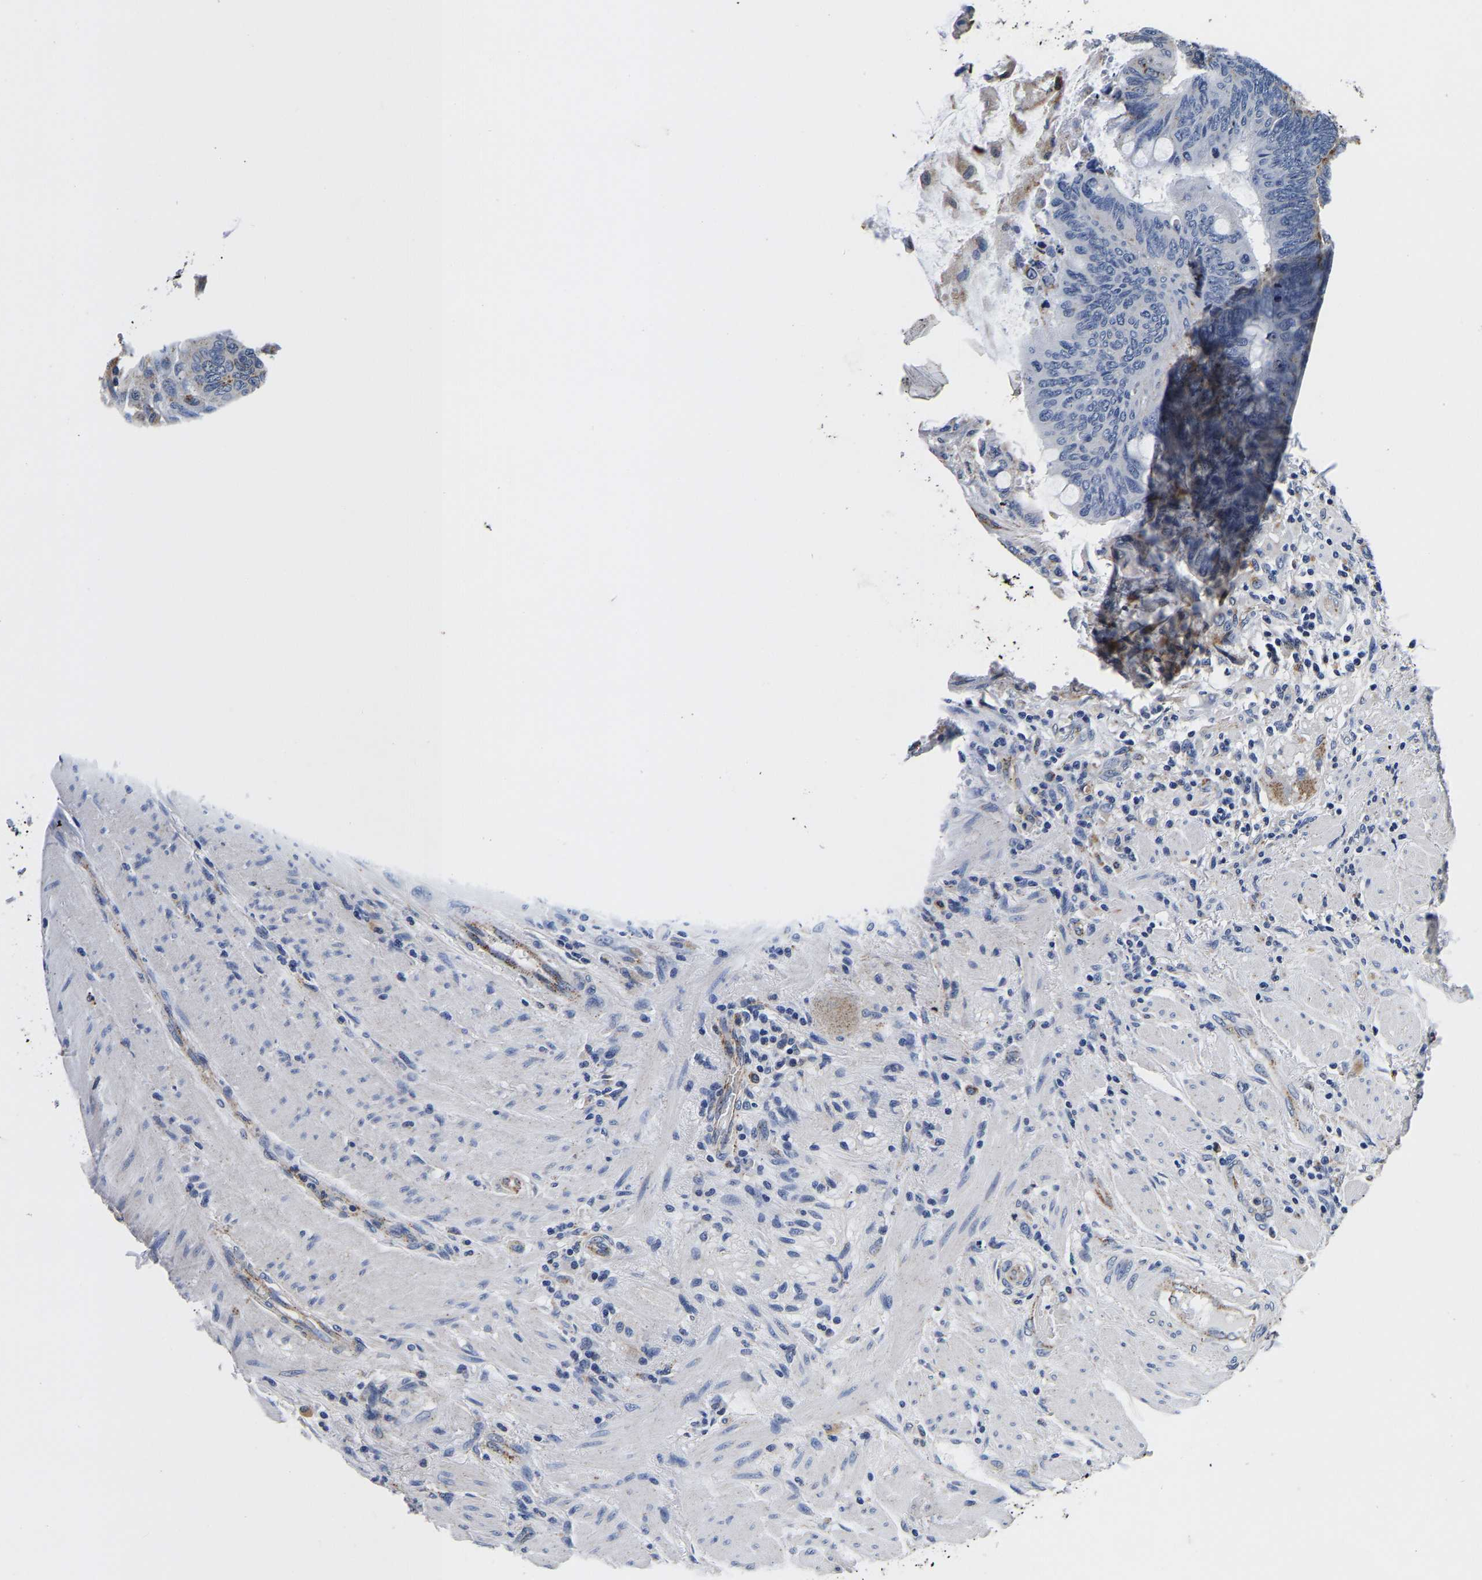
{"staining": {"intensity": "negative", "quantity": "none", "location": "none"}, "tissue": "colorectal cancer", "cell_type": "Tumor cells", "image_type": "cancer", "snomed": [{"axis": "morphology", "description": "Normal tissue, NOS"}, {"axis": "morphology", "description": "Adenocarcinoma, NOS"}, {"axis": "topography", "description": "Rectum"}, {"axis": "topography", "description": "Peripheral nerve tissue"}], "caption": "DAB immunohistochemical staining of human colorectal cancer (adenocarcinoma) exhibits no significant expression in tumor cells.", "gene": "GRN", "patient": {"sex": "male", "age": 92}}